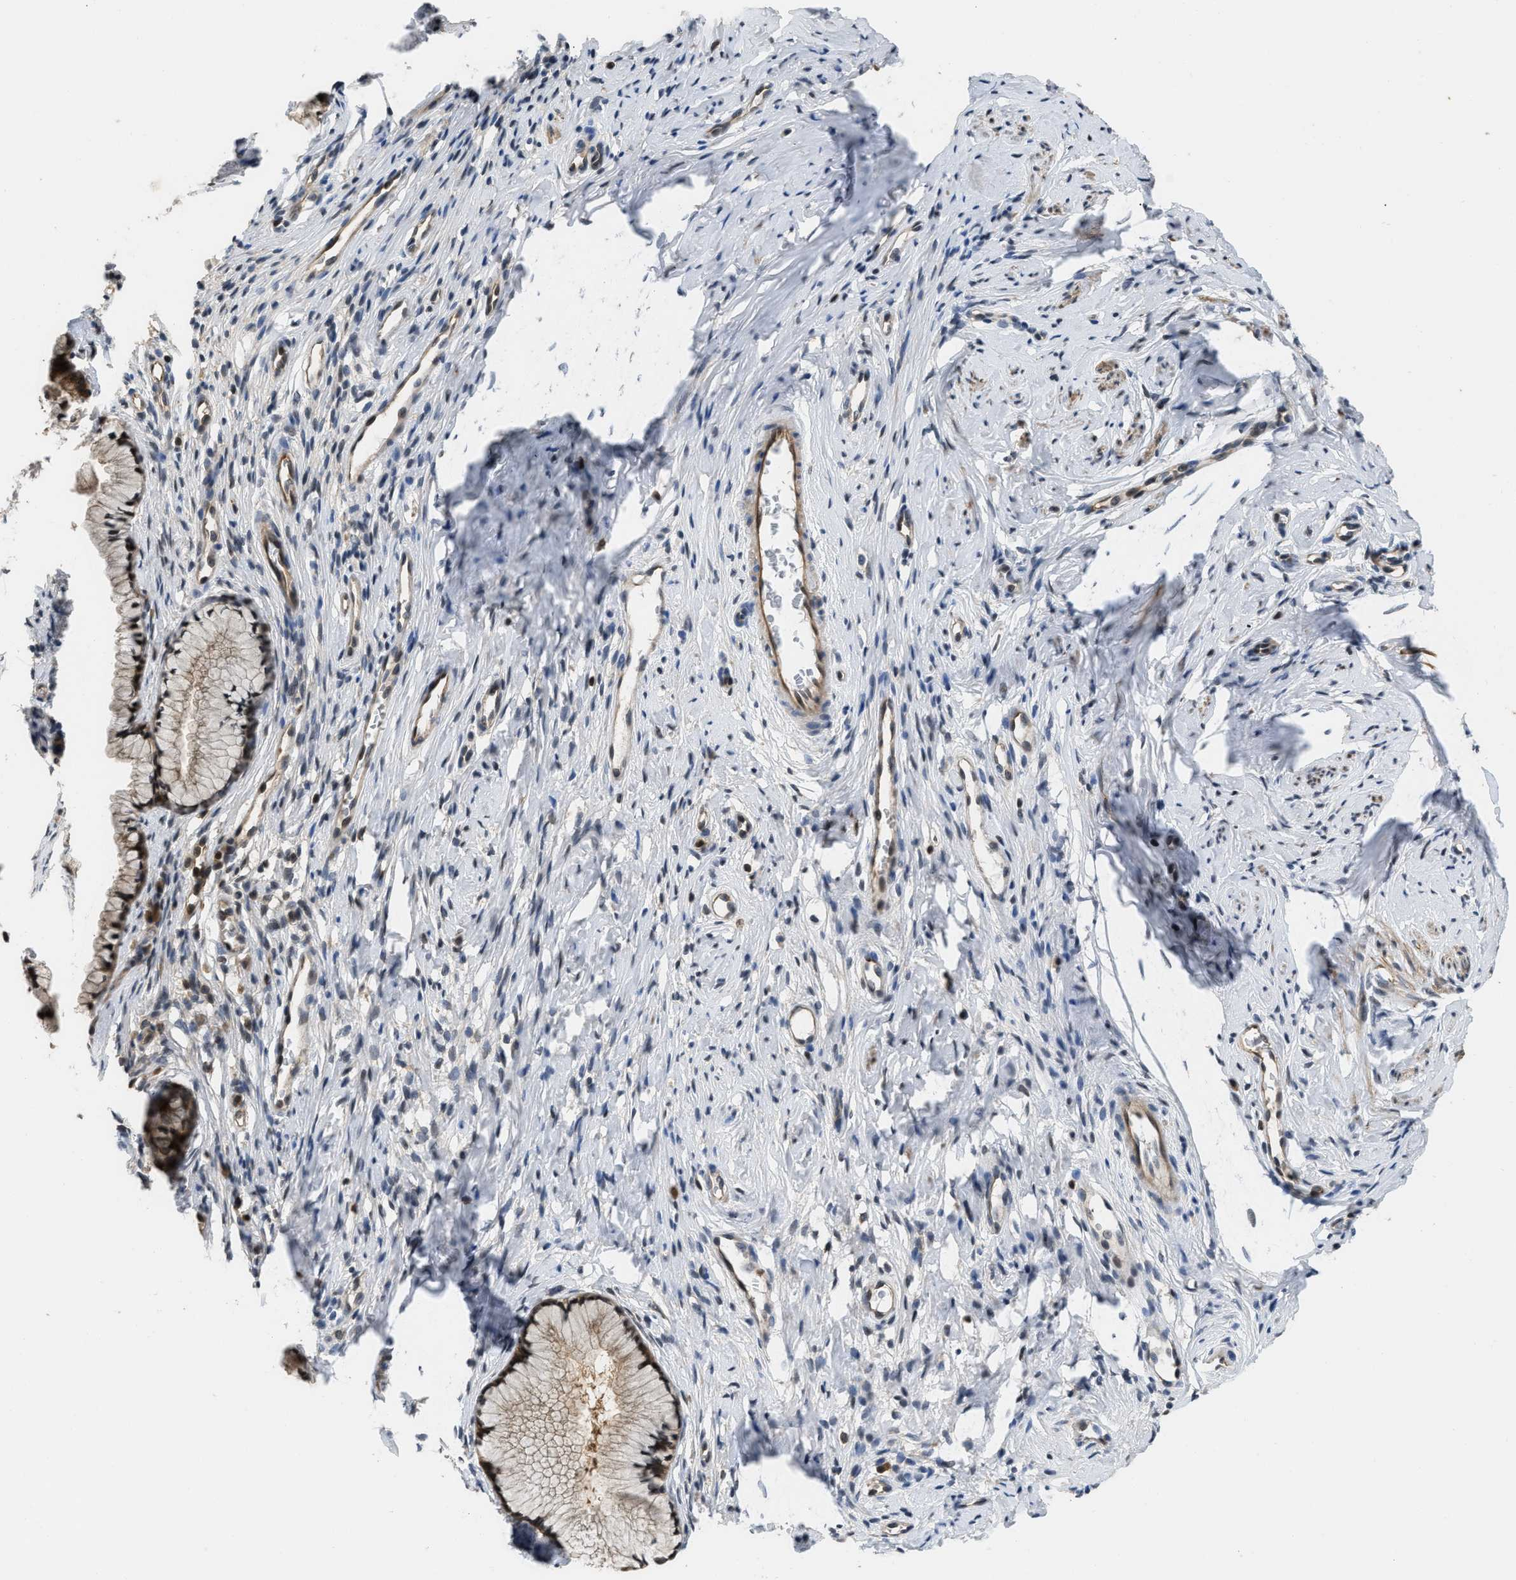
{"staining": {"intensity": "weak", "quantity": ">75%", "location": "cytoplasmic/membranous"}, "tissue": "cervix", "cell_type": "Glandular cells", "image_type": "normal", "snomed": [{"axis": "morphology", "description": "Normal tissue, NOS"}, {"axis": "topography", "description": "Cervix"}], "caption": "DAB (3,3'-diaminobenzidine) immunohistochemical staining of unremarkable cervix displays weak cytoplasmic/membranous protein expression in about >75% of glandular cells.", "gene": "TES", "patient": {"sex": "female", "age": 77}}